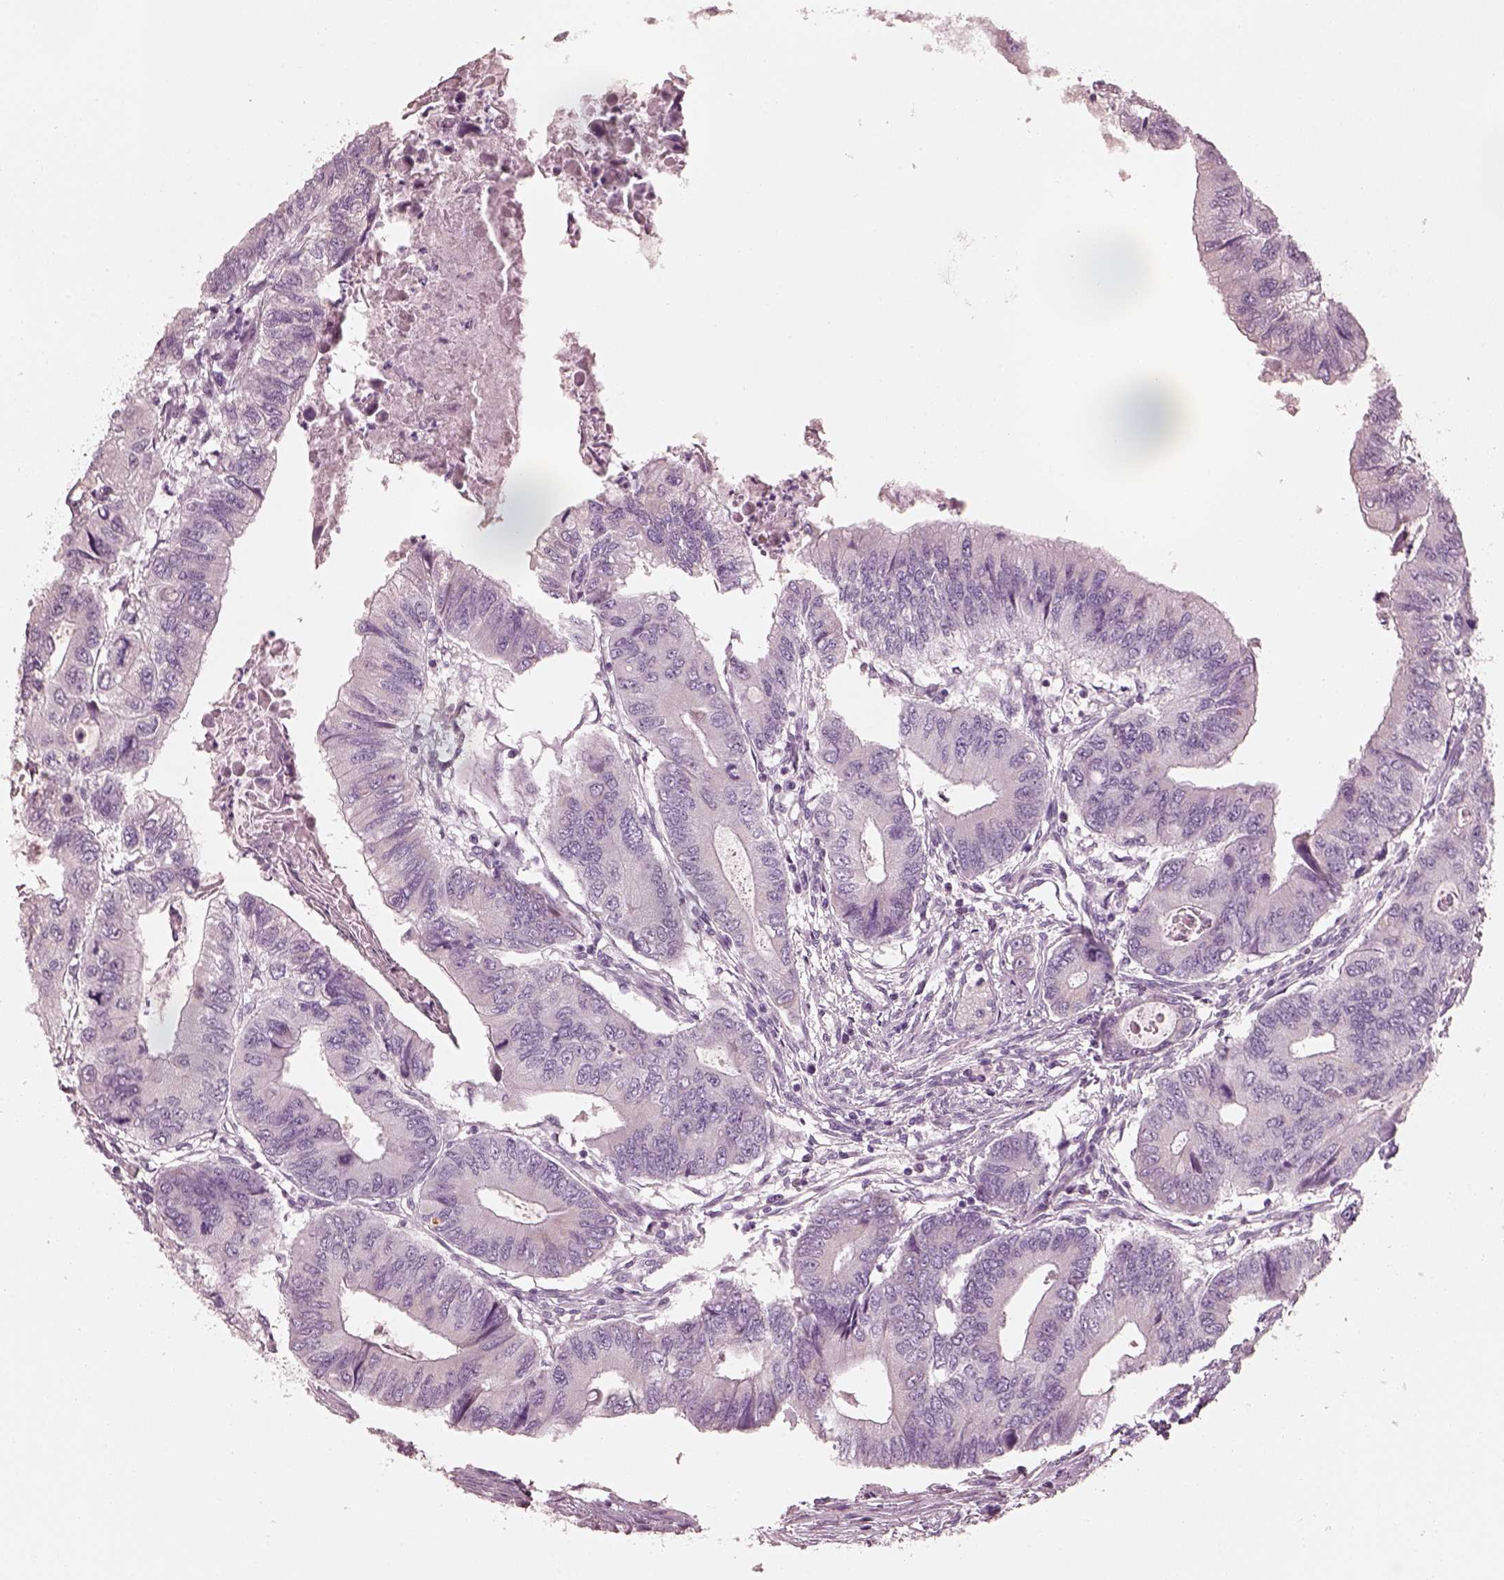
{"staining": {"intensity": "negative", "quantity": "none", "location": "none"}, "tissue": "colorectal cancer", "cell_type": "Tumor cells", "image_type": "cancer", "snomed": [{"axis": "morphology", "description": "Adenocarcinoma, NOS"}, {"axis": "topography", "description": "Colon"}], "caption": "Immunohistochemical staining of colorectal cancer demonstrates no significant expression in tumor cells.", "gene": "R3HDML", "patient": {"sex": "male", "age": 53}}